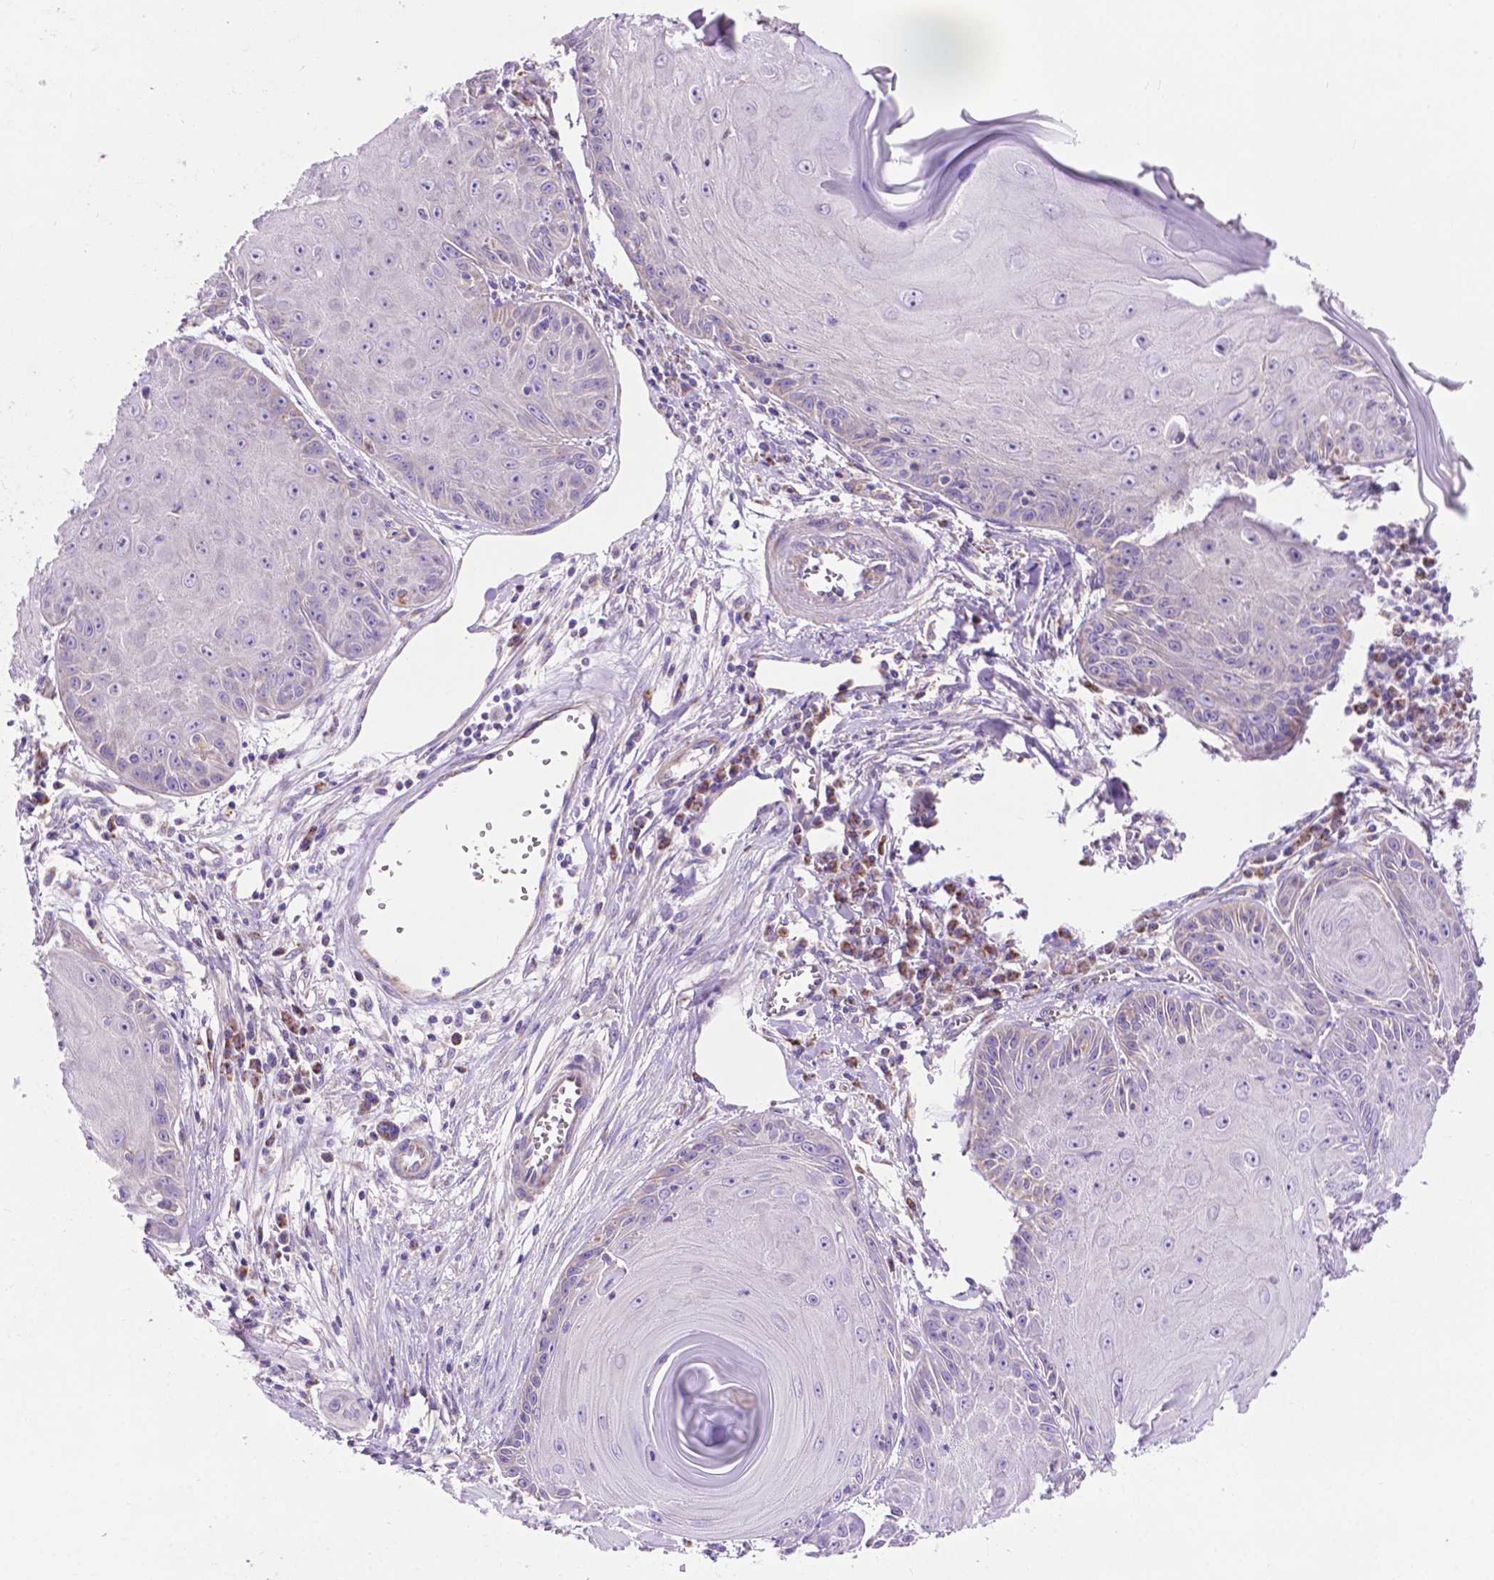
{"staining": {"intensity": "negative", "quantity": "none", "location": "none"}, "tissue": "skin cancer", "cell_type": "Tumor cells", "image_type": "cancer", "snomed": [{"axis": "morphology", "description": "Squamous cell carcinoma, NOS"}, {"axis": "topography", "description": "Skin"}, {"axis": "topography", "description": "Vulva"}], "caption": "Skin cancer (squamous cell carcinoma) was stained to show a protein in brown. There is no significant expression in tumor cells.", "gene": "PHYHIP", "patient": {"sex": "female", "age": 85}}